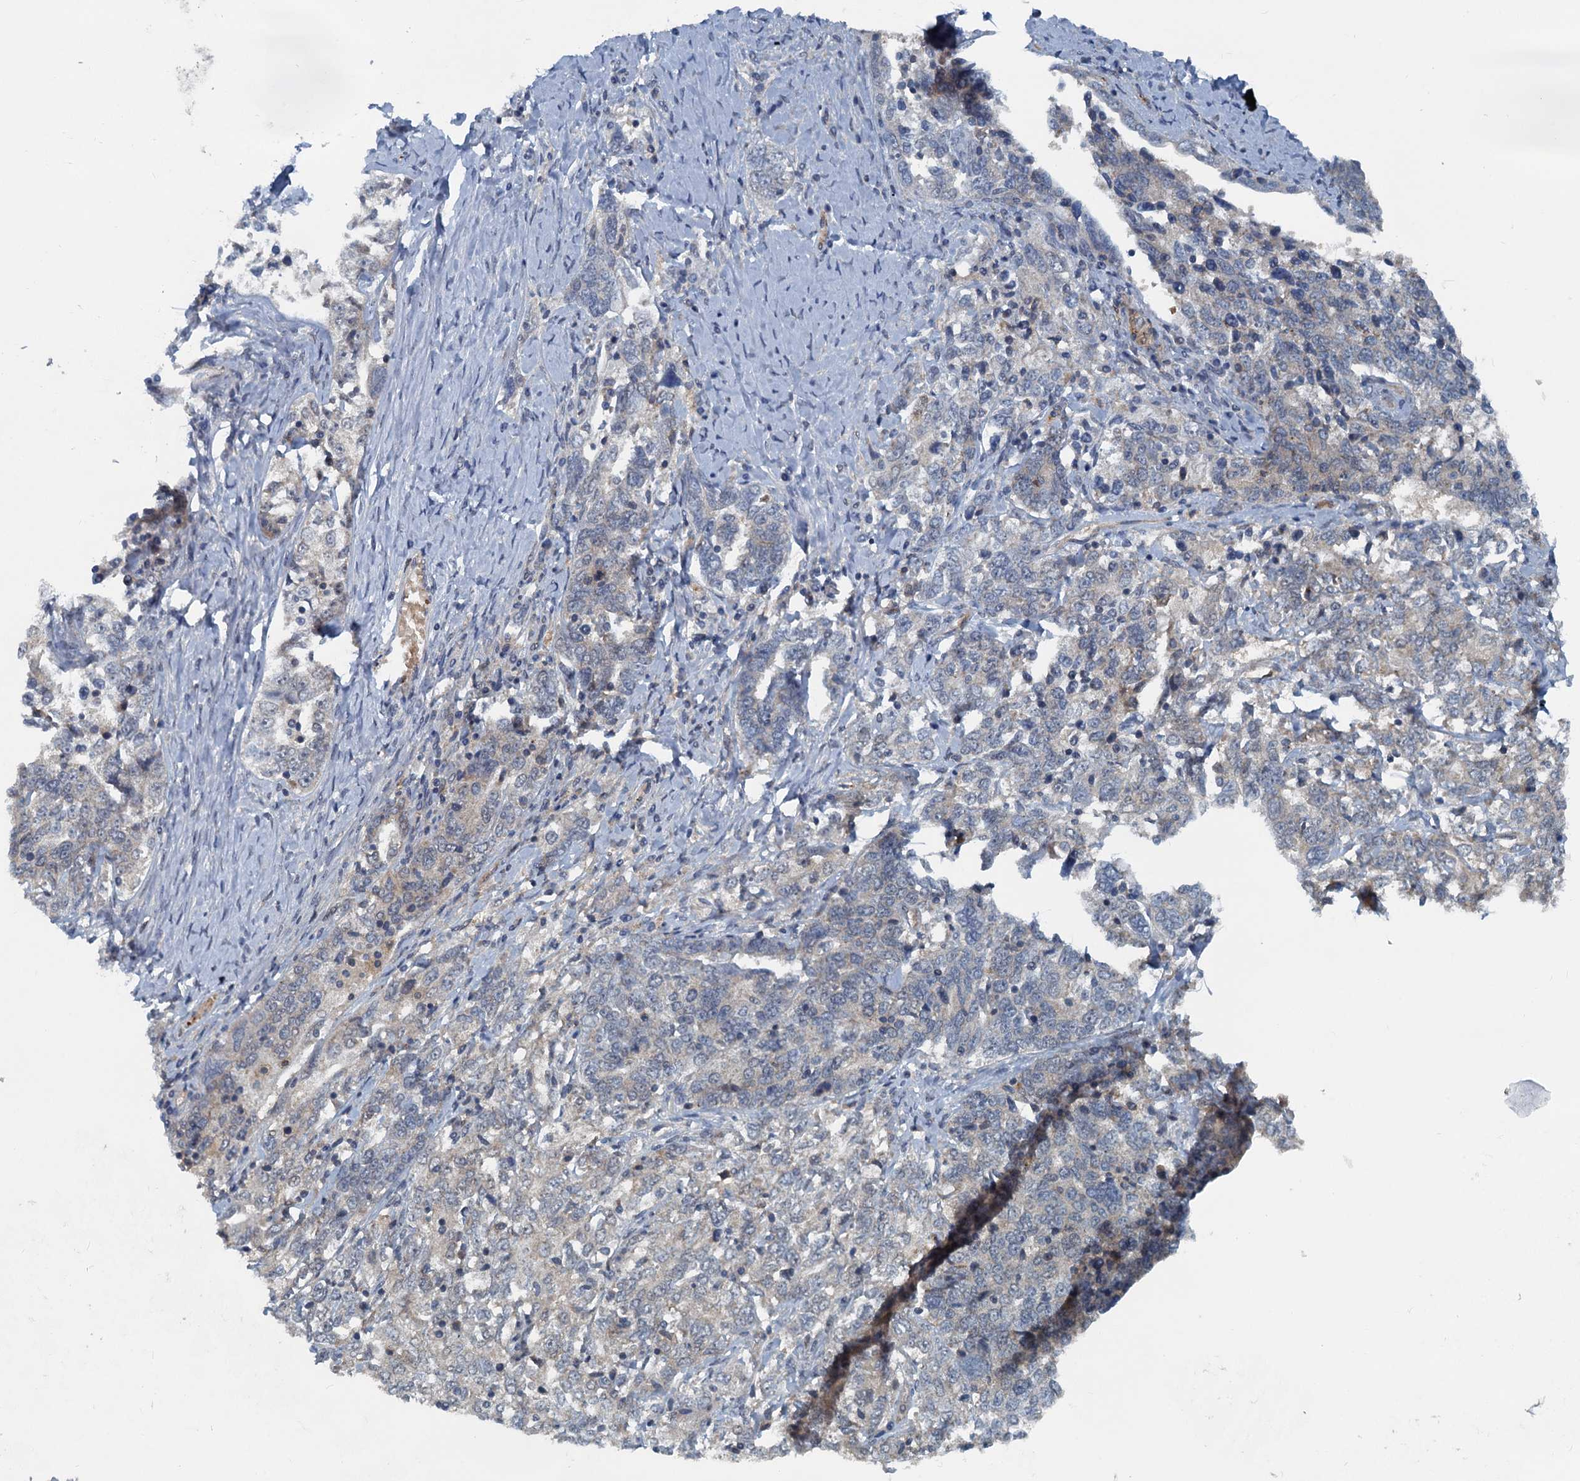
{"staining": {"intensity": "negative", "quantity": "none", "location": "none"}, "tissue": "ovarian cancer", "cell_type": "Tumor cells", "image_type": "cancer", "snomed": [{"axis": "morphology", "description": "Carcinoma, endometroid"}, {"axis": "topography", "description": "Ovary"}], "caption": "The micrograph reveals no significant positivity in tumor cells of ovarian cancer. (Immunohistochemistry, brightfield microscopy, high magnification).", "gene": "GCLM", "patient": {"sex": "female", "age": 62}}